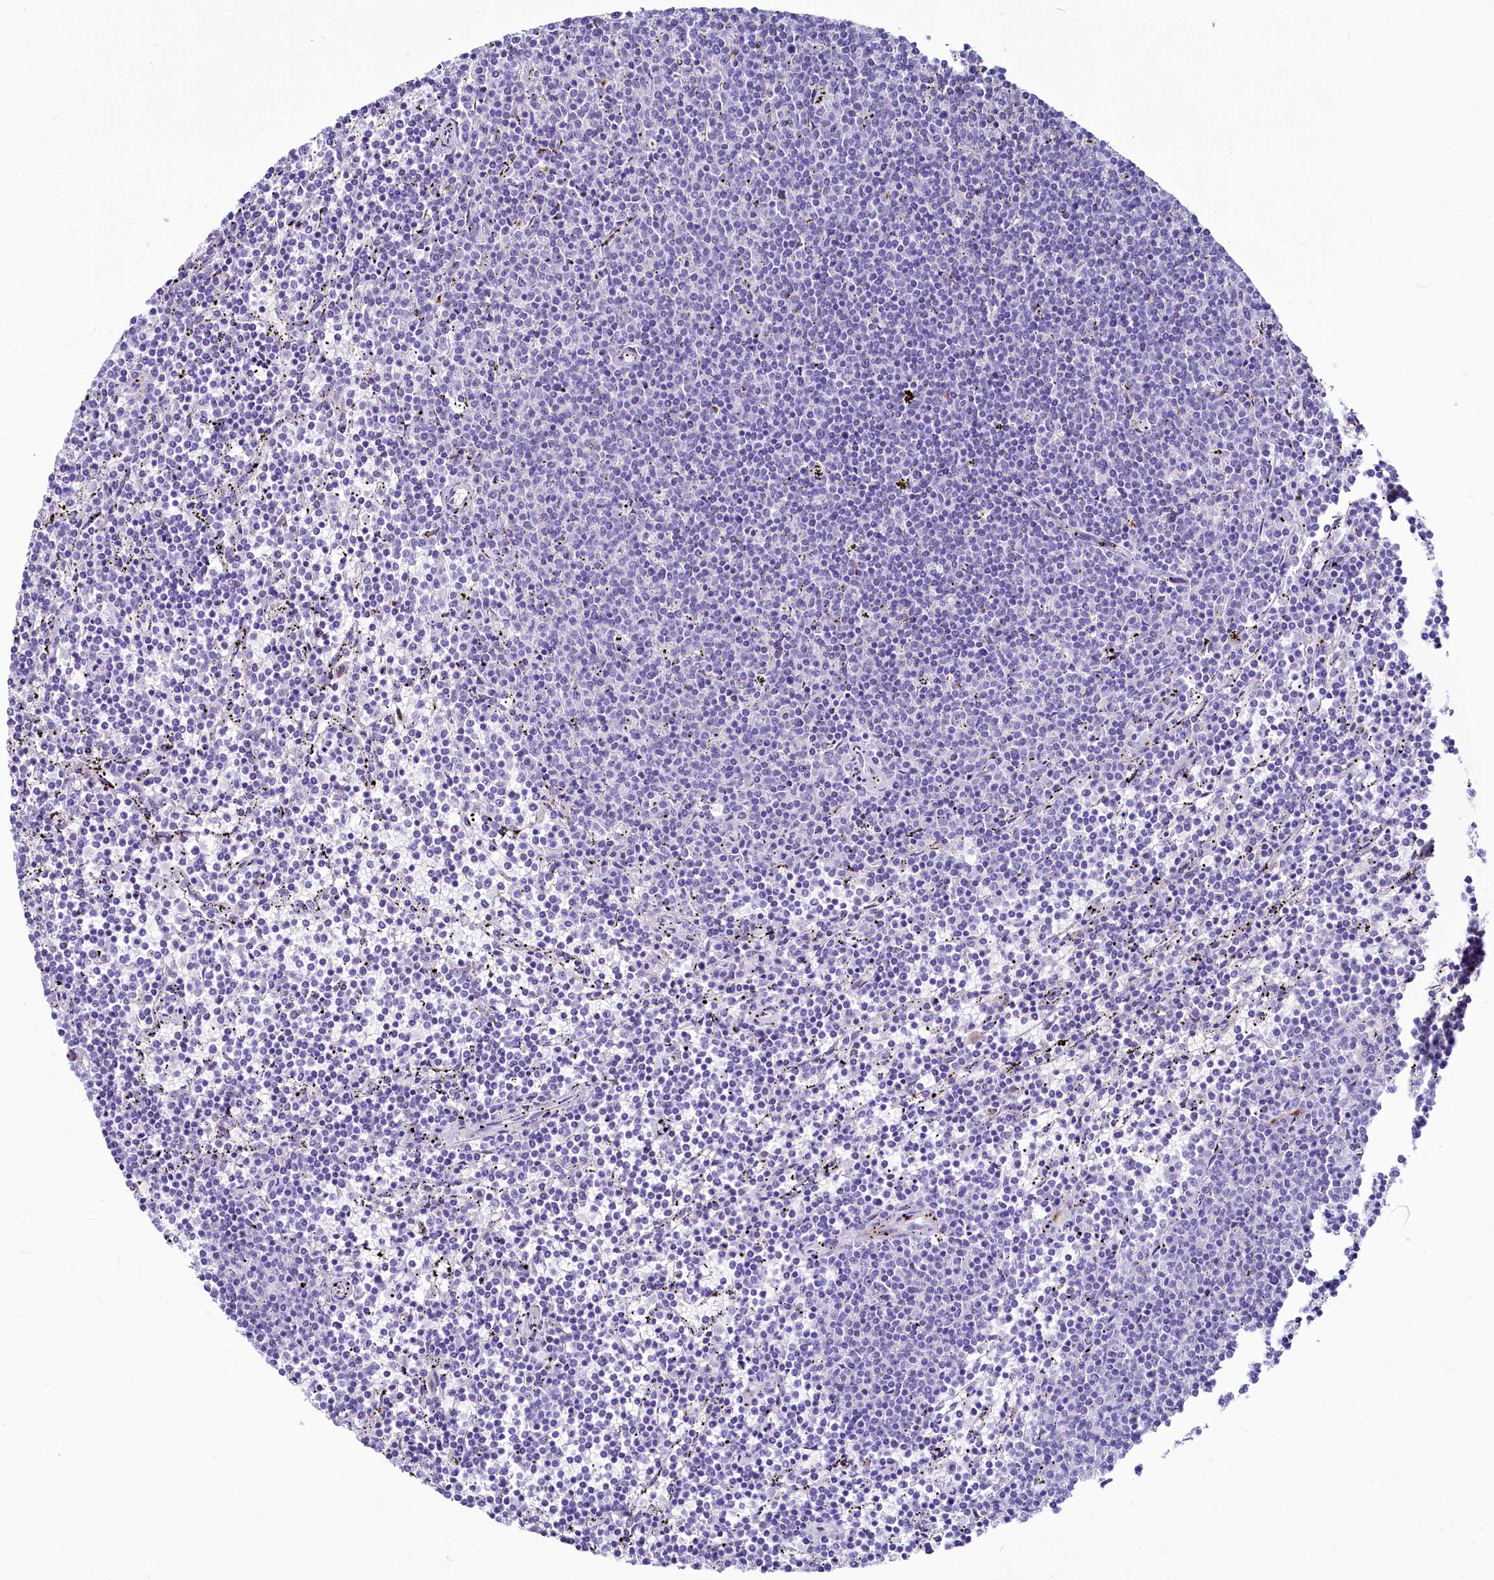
{"staining": {"intensity": "negative", "quantity": "none", "location": "none"}, "tissue": "lymphoma", "cell_type": "Tumor cells", "image_type": "cancer", "snomed": [{"axis": "morphology", "description": "Malignant lymphoma, non-Hodgkin's type, Low grade"}, {"axis": "topography", "description": "Spleen"}], "caption": "Tumor cells are negative for brown protein staining in malignant lymphoma, non-Hodgkin's type (low-grade). The staining is performed using DAB (3,3'-diaminobenzidine) brown chromogen with nuclei counter-stained in using hematoxylin.", "gene": "SH3TC2", "patient": {"sex": "female", "age": 50}}